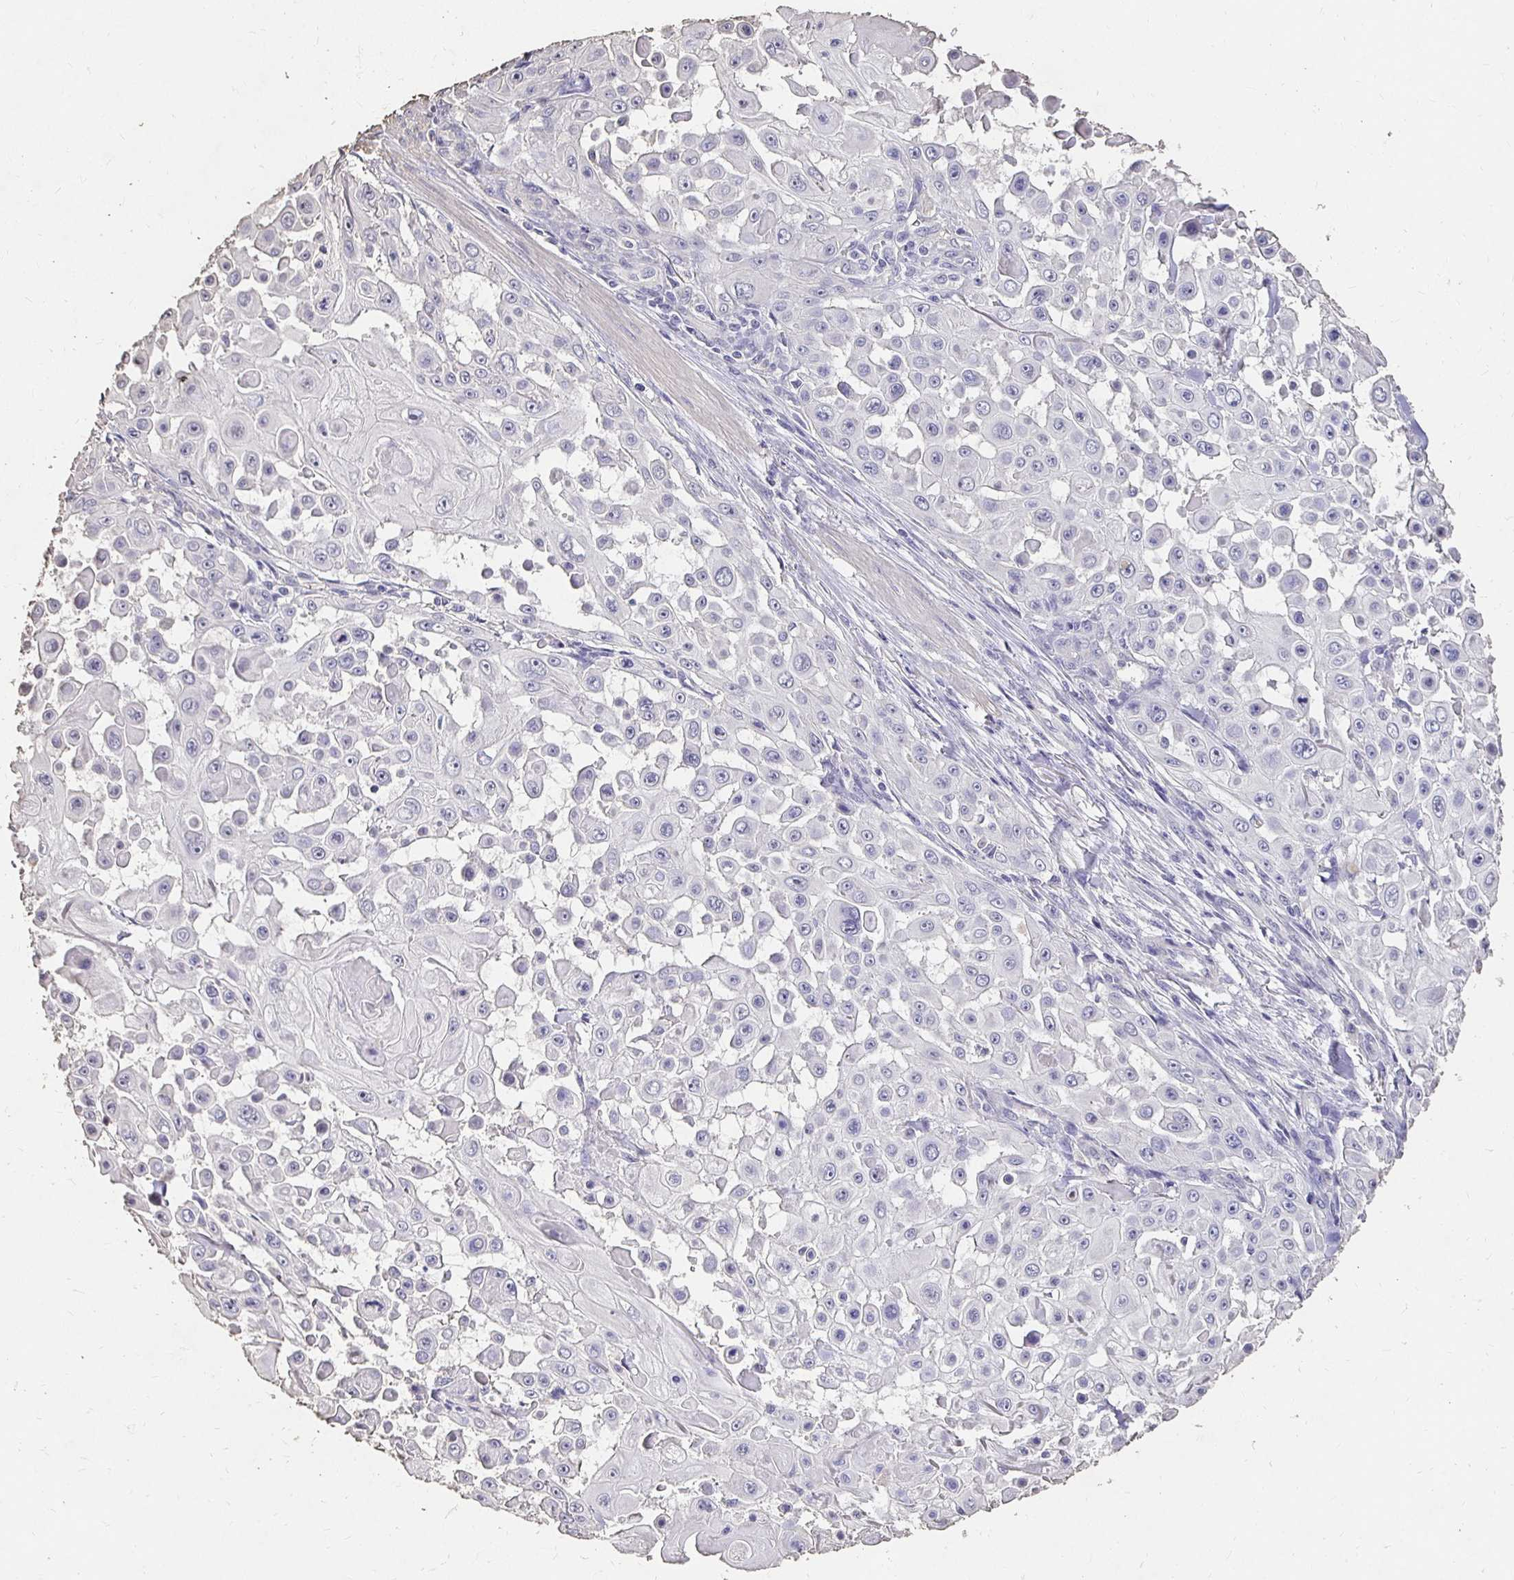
{"staining": {"intensity": "negative", "quantity": "none", "location": "none"}, "tissue": "skin cancer", "cell_type": "Tumor cells", "image_type": "cancer", "snomed": [{"axis": "morphology", "description": "Squamous cell carcinoma, NOS"}, {"axis": "topography", "description": "Skin"}], "caption": "The histopathology image displays no staining of tumor cells in skin cancer (squamous cell carcinoma).", "gene": "UGT1A6", "patient": {"sex": "male", "age": 91}}